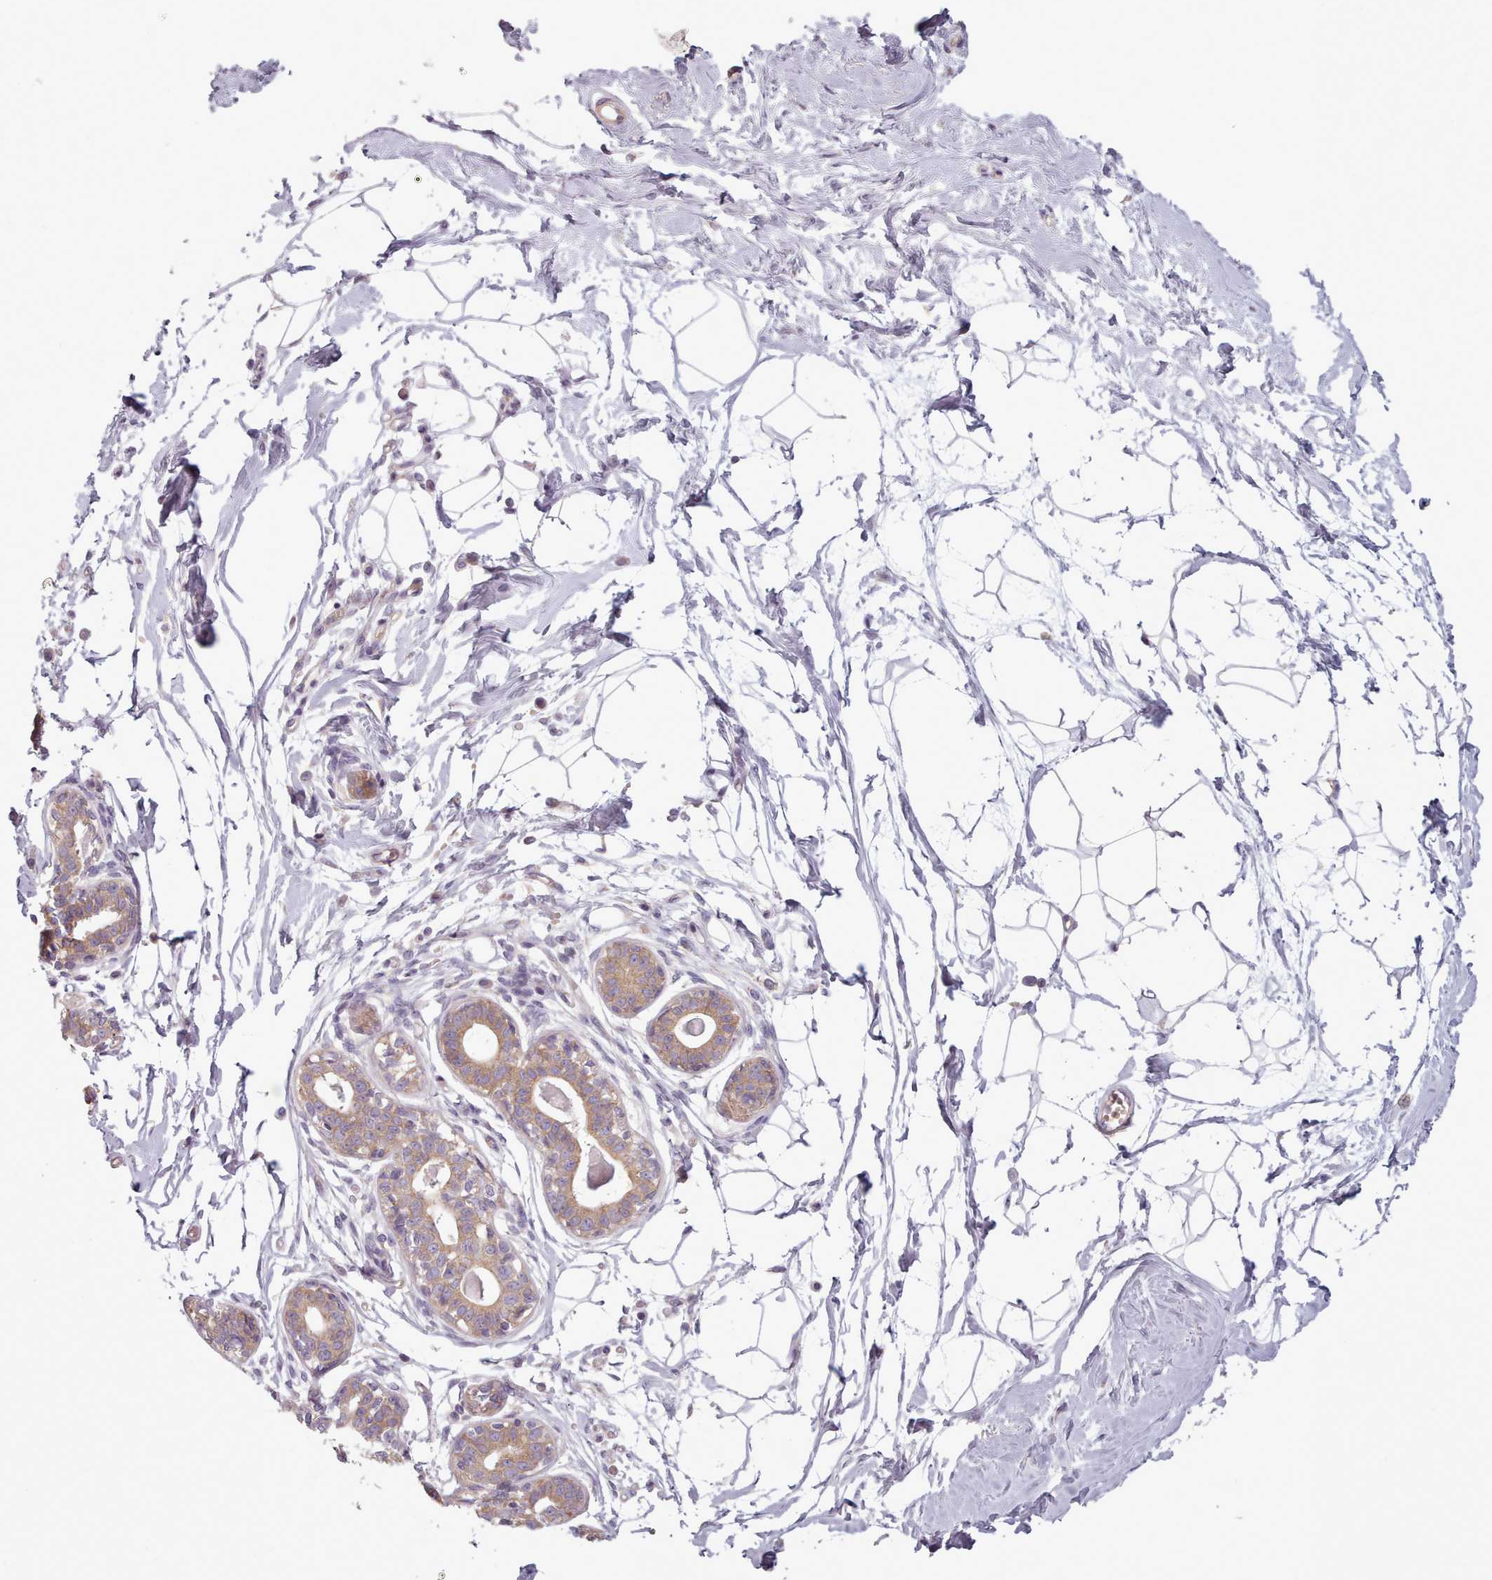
{"staining": {"intensity": "negative", "quantity": "none", "location": "none"}, "tissue": "breast", "cell_type": "Adipocytes", "image_type": "normal", "snomed": [{"axis": "morphology", "description": "Normal tissue, NOS"}, {"axis": "topography", "description": "Breast"}], "caption": "IHC image of benign breast: human breast stained with DAB reveals no significant protein expression in adipocytes.", "gene": "NT5DC2", "patient": {"sex": "female", "age": 45}}